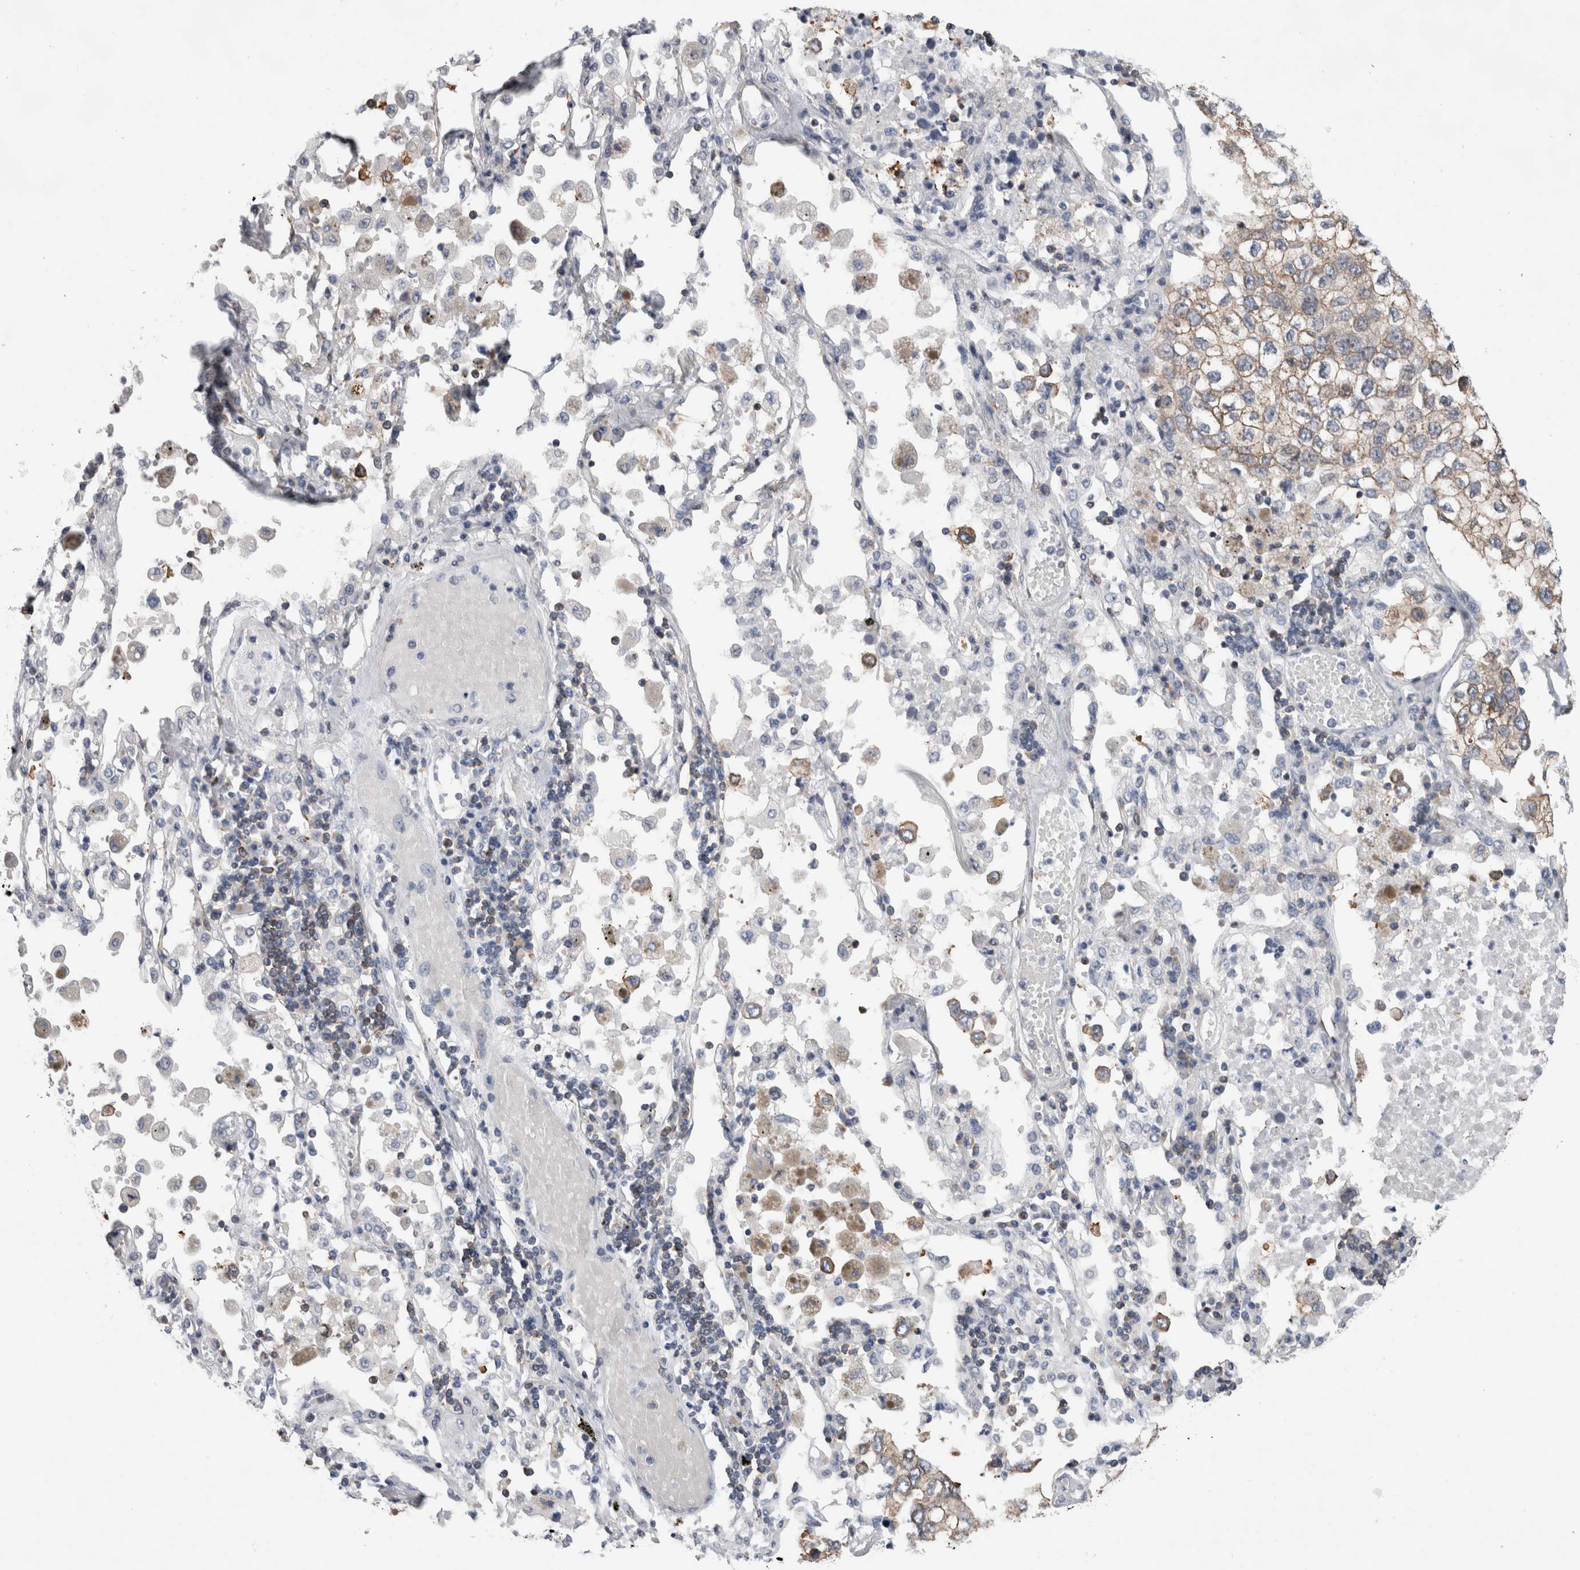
{"staining": {"intensity": "weak", "quantity": ">75%", "location": "cytoplasmic/membranous"}, "tissue": "lung cancer", "cell_type": "Tumor cells", "image_type": "cancer", "snomed": [{"axis": "morphology", "description": "Adenocarcinoma, NOS"}, {"axis": "topography", "description": "Lung"}], "caption": "An image showing weak cytoplasmic/membranous staining in approximately >75% of tumor cells in lung cancer, as visualized by brown immunohistochemical staining.", "gene": "DCTN6", "patient": {"sex": "male", "age": 63}}